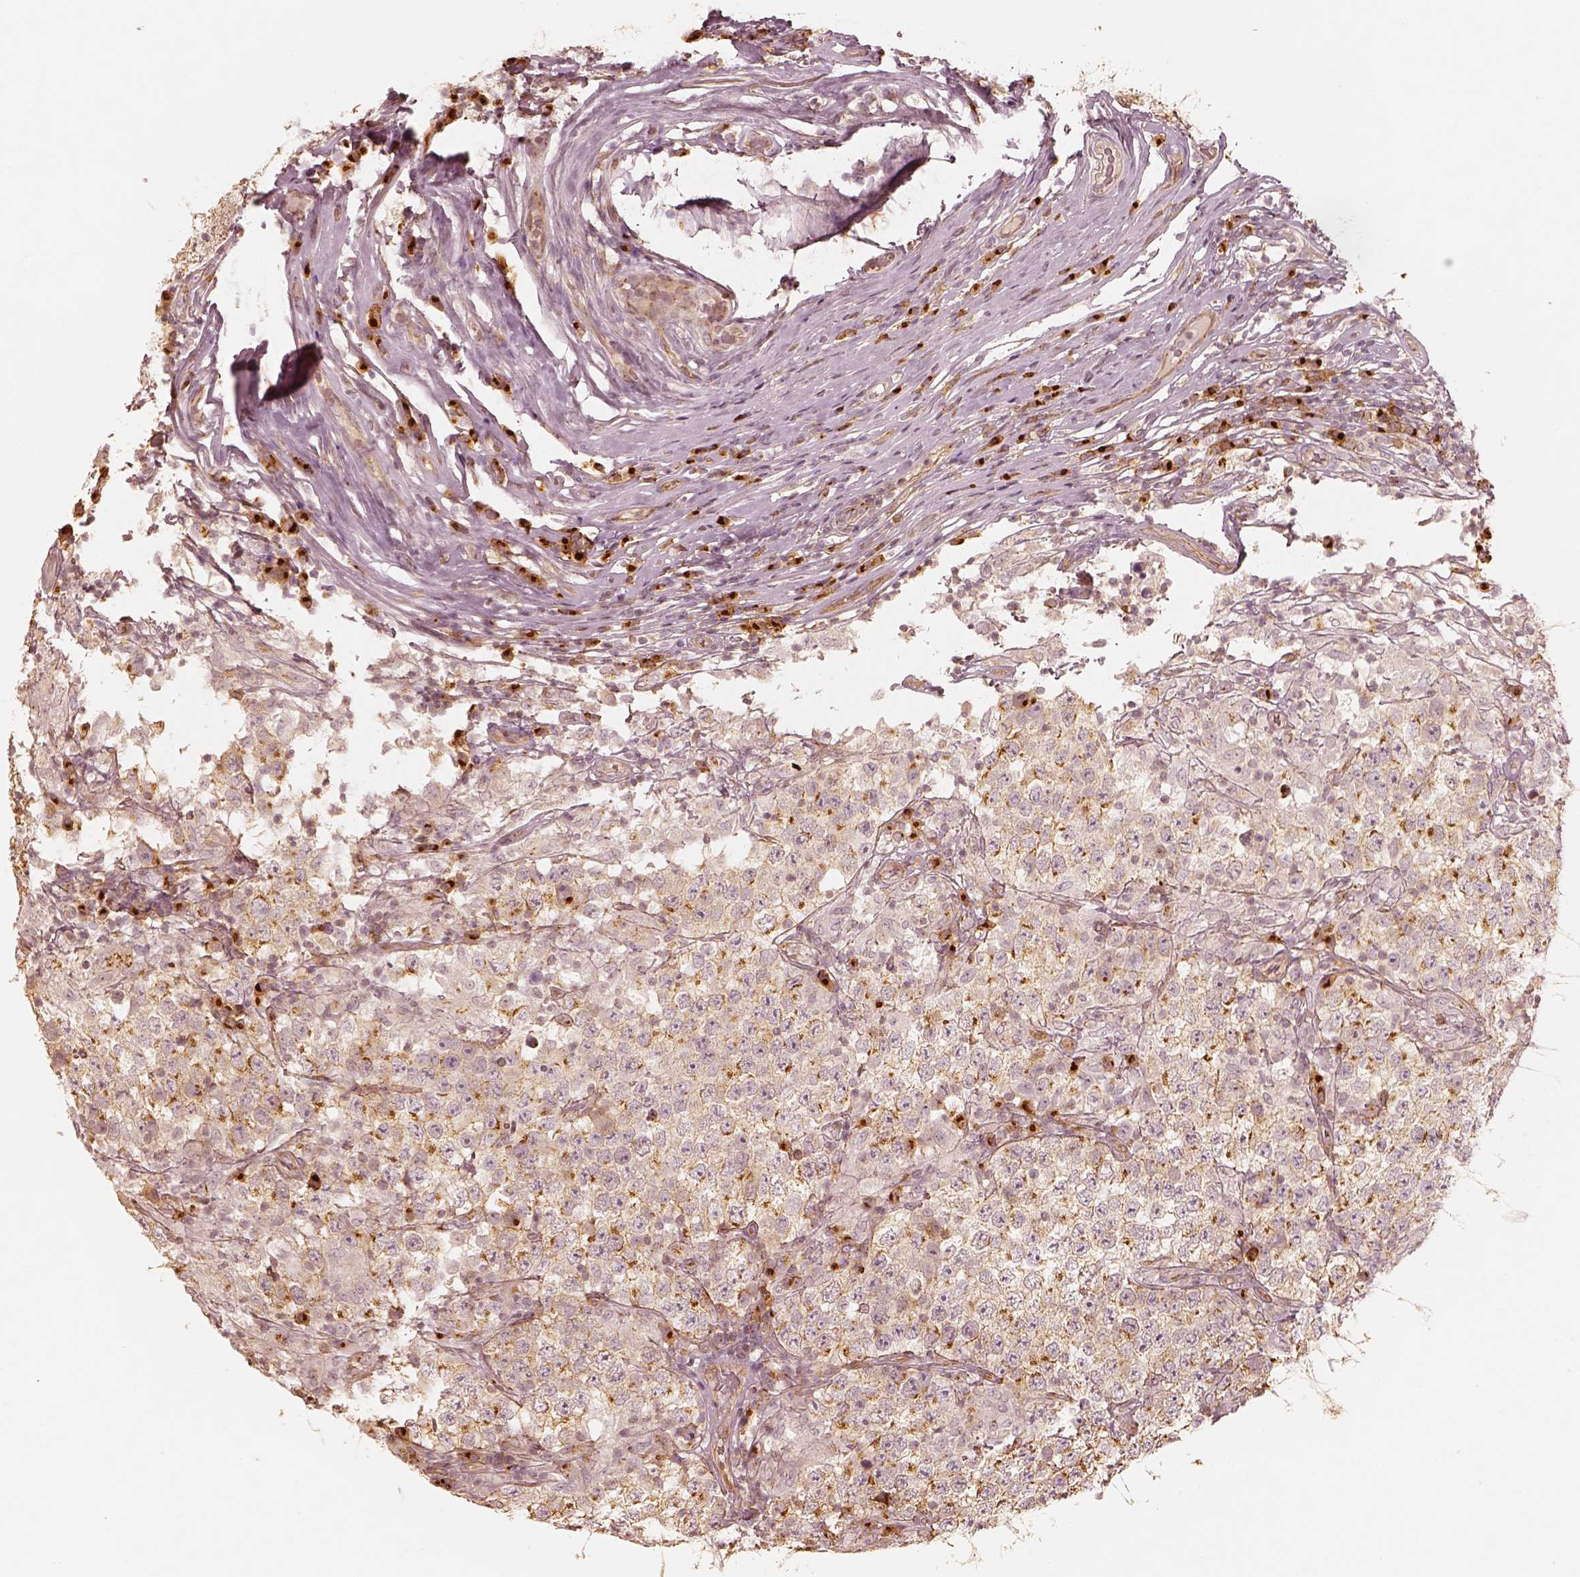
{"staining": {"intensity": "weak", "quantity": "<25%", "location": "cytoplasmic/membranous"}, "tissue": "testis cancer", "cell_type": "Tumor cells", "image_type": "cancer", "snomed": [{"axis": "morphology", "description": "Seminoma, NOS"}, {"axis": "morphology", "description": "Carcinoma, Embryonal, NOS"}, {"axis": "topography", "description": "Testis"}], "caption": "IHC of testis seminoma shows no staining in tumor cells.", "gene": "GORASP2", "patient": {"sex": "male", "age": 41}}